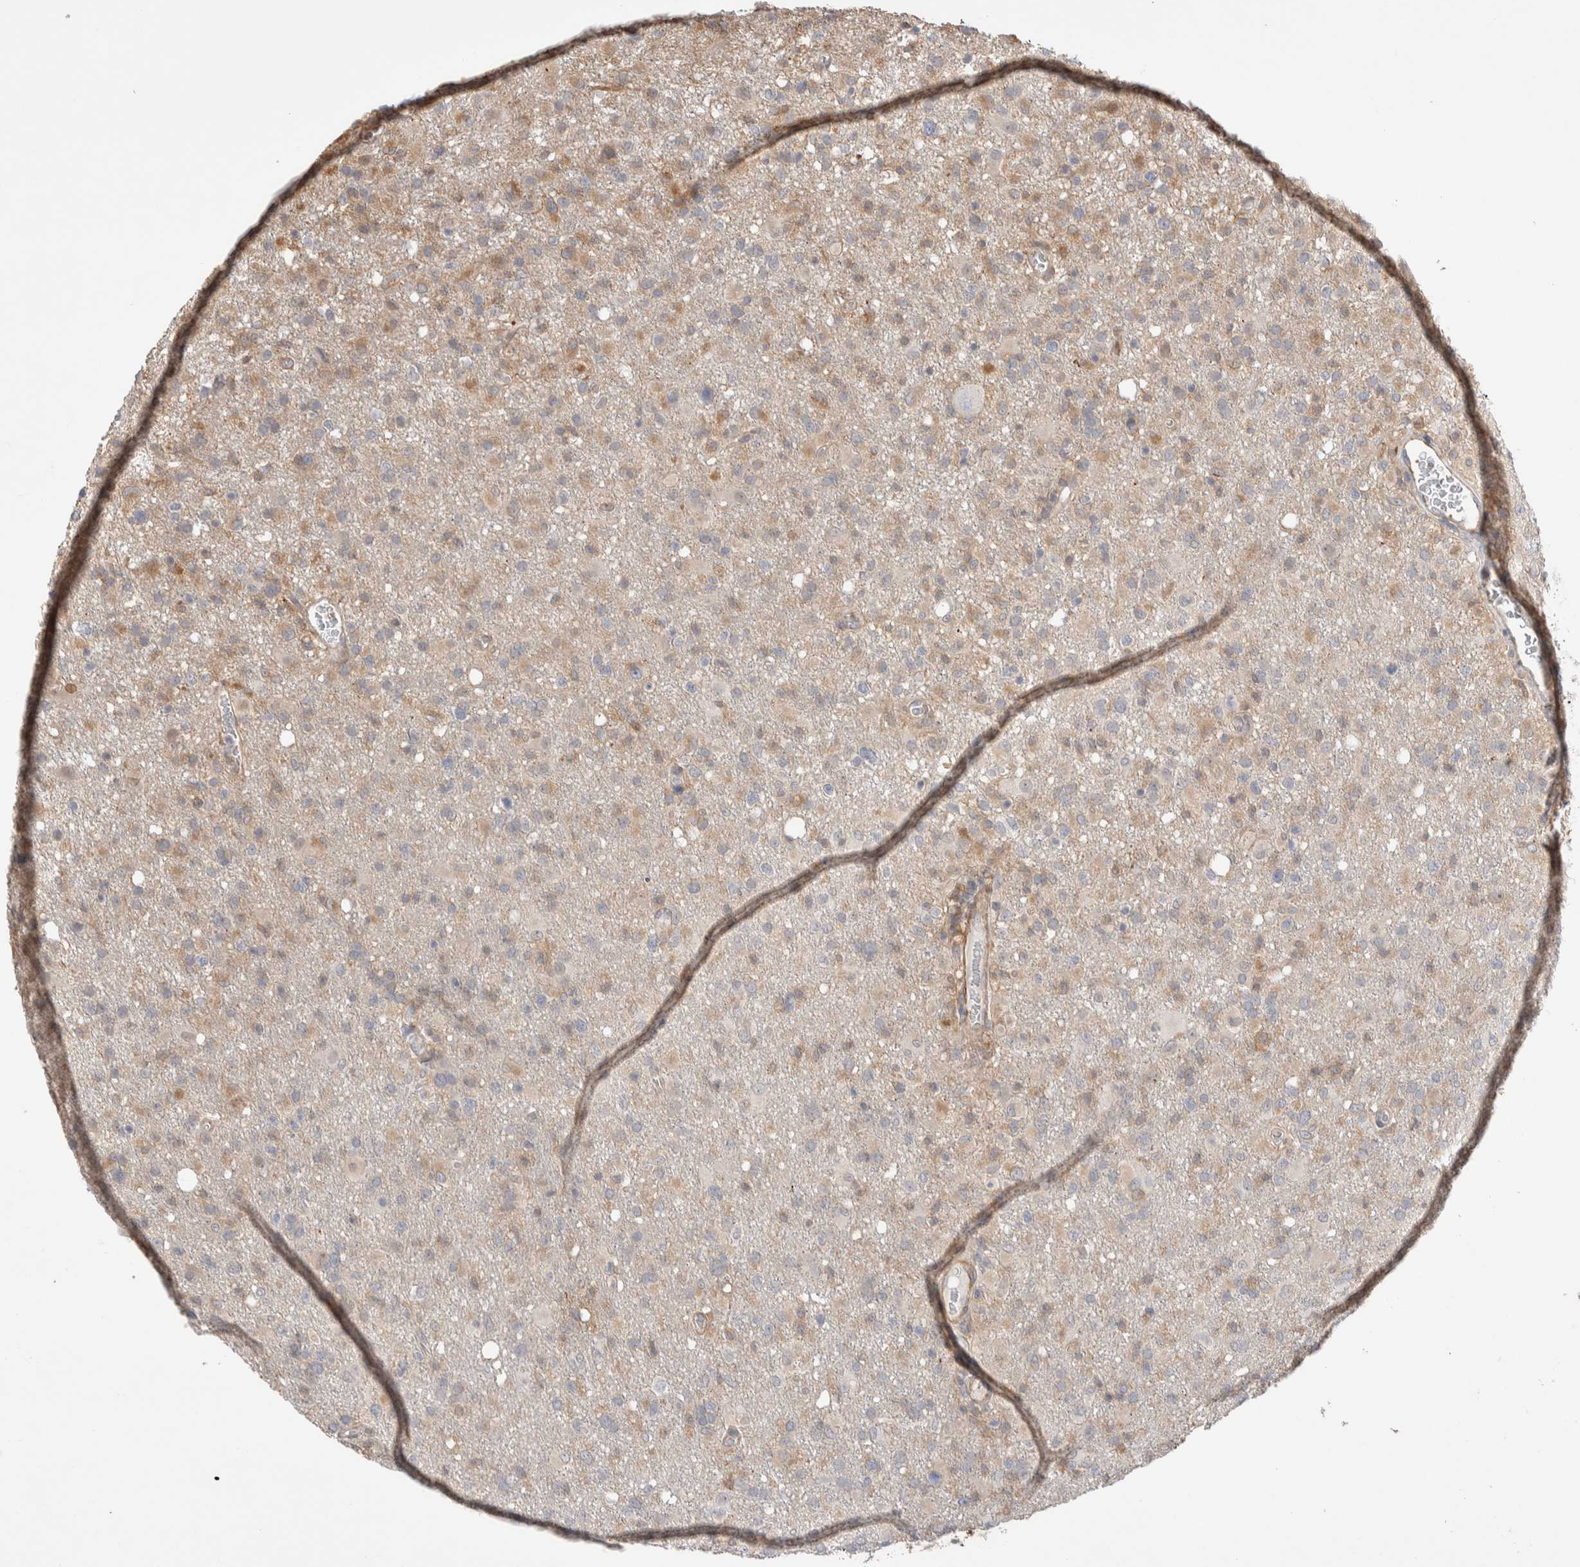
{"staining": {"intensity": "weak", "quantity": "<25%", "location": "cytoplasmic/membranous"}, "tissue": "glioma", "cell_type": "Tumor cells", "image_type": "cancer", "snomed": [{"axis": "morphology", "description": "Glioma, malignant, High grade"}, {"axis": "topography", "description": "Brain"}], "caption": "Human high-grade glioma (malignant) stained for a protein using immunohistochemistry (IHC) displays no staining in tumor cells.", "gene": "ZNF704", "patient": {"sex": "female", "age": 57}}